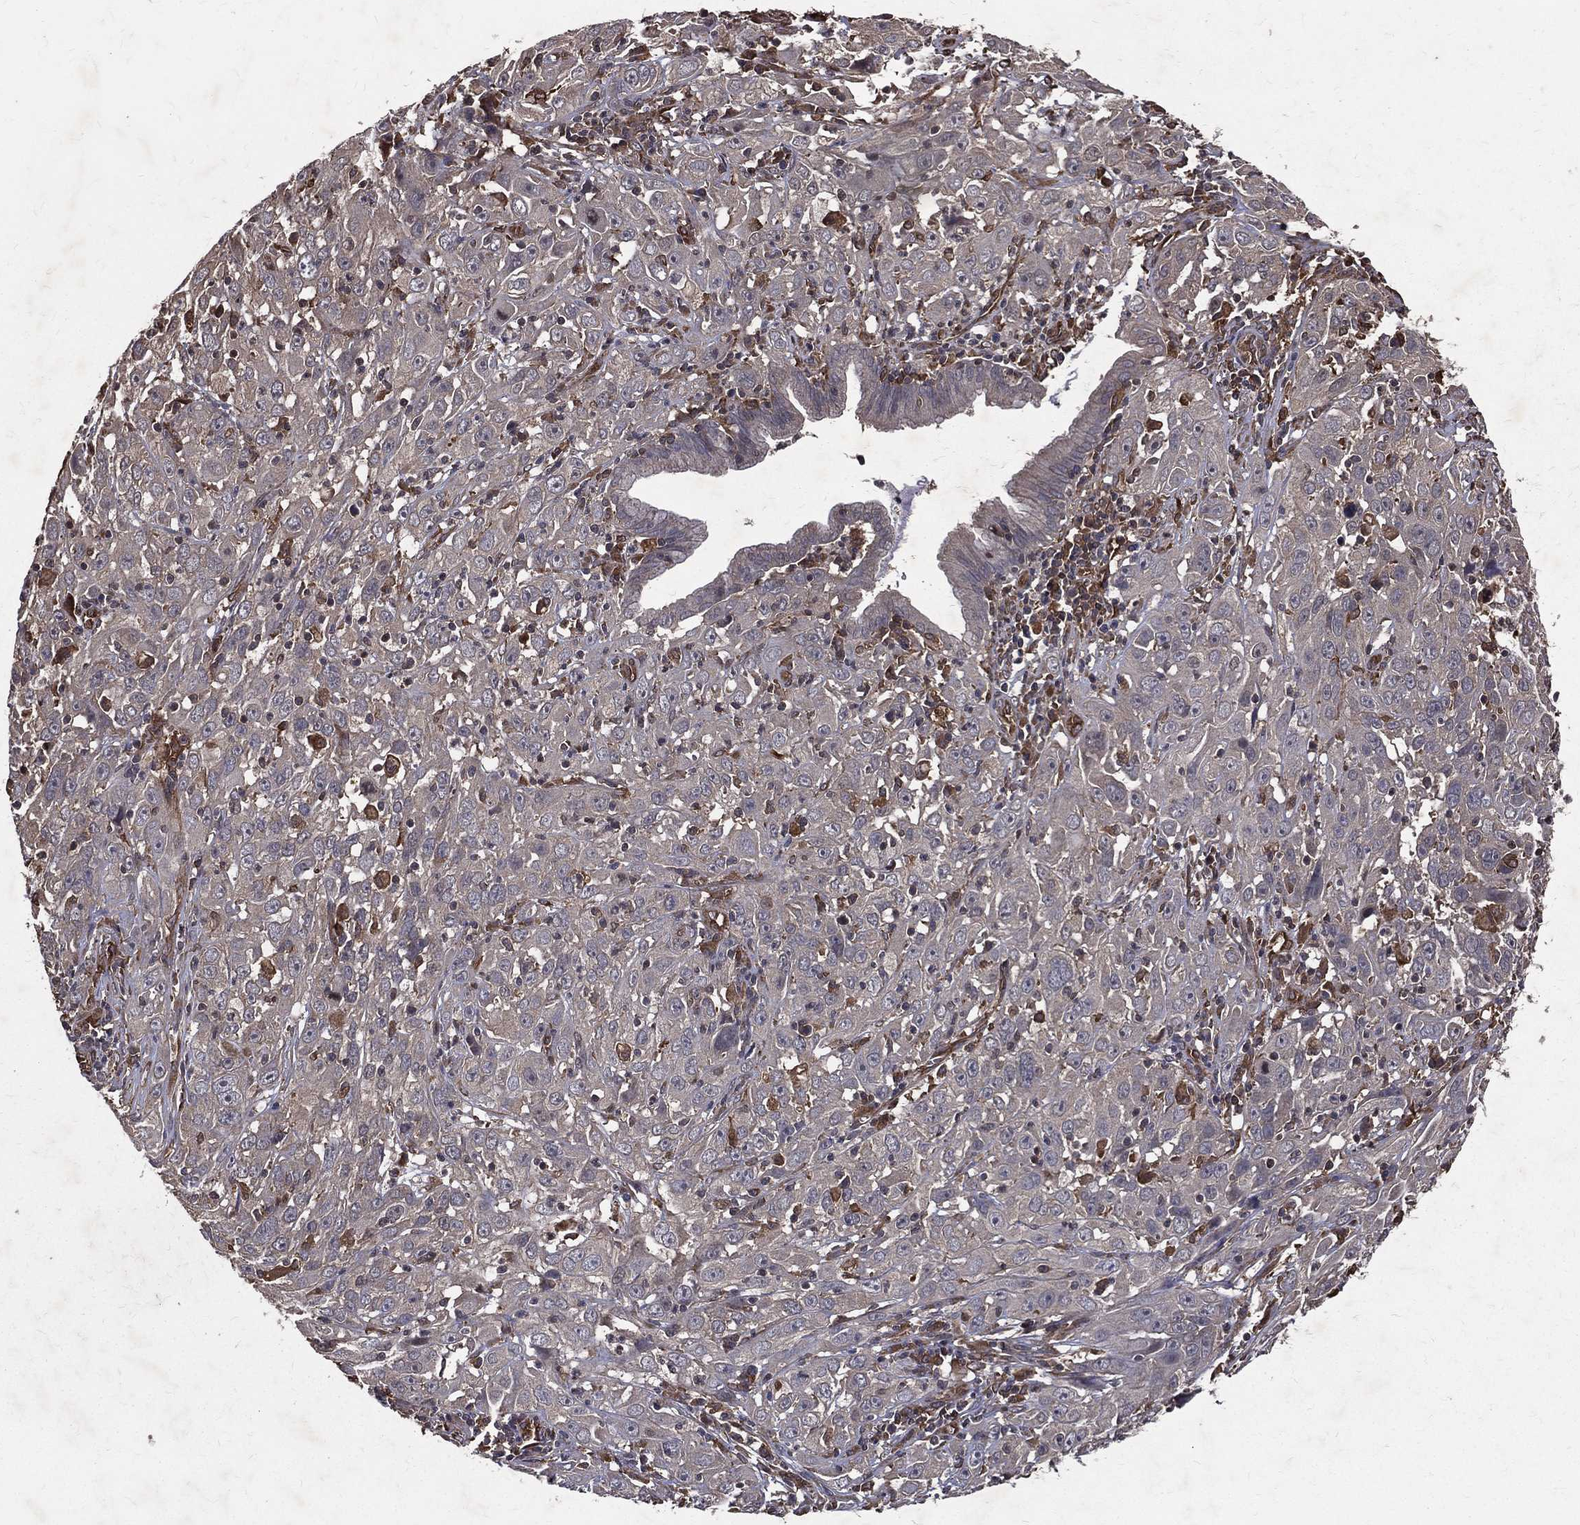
{"staining": {"intensity": "negative", "quantity": "none", "location": "none"}, "tissue": "cervical cancer", "cell_type": "Tumor cells", "image_type": "cancer", "snomed": [{"axis": "morphology", "description": "Squamous cell carcinoma, NOS"}, {"axis": "topography", "description": "Cervix"}], "caption": "Cervical cancer was stained to show a protein in brown. There is no significant expression in tumor cells.", "gene": "DPYSL2", "patient": {"sex": "female", "age": 32}}